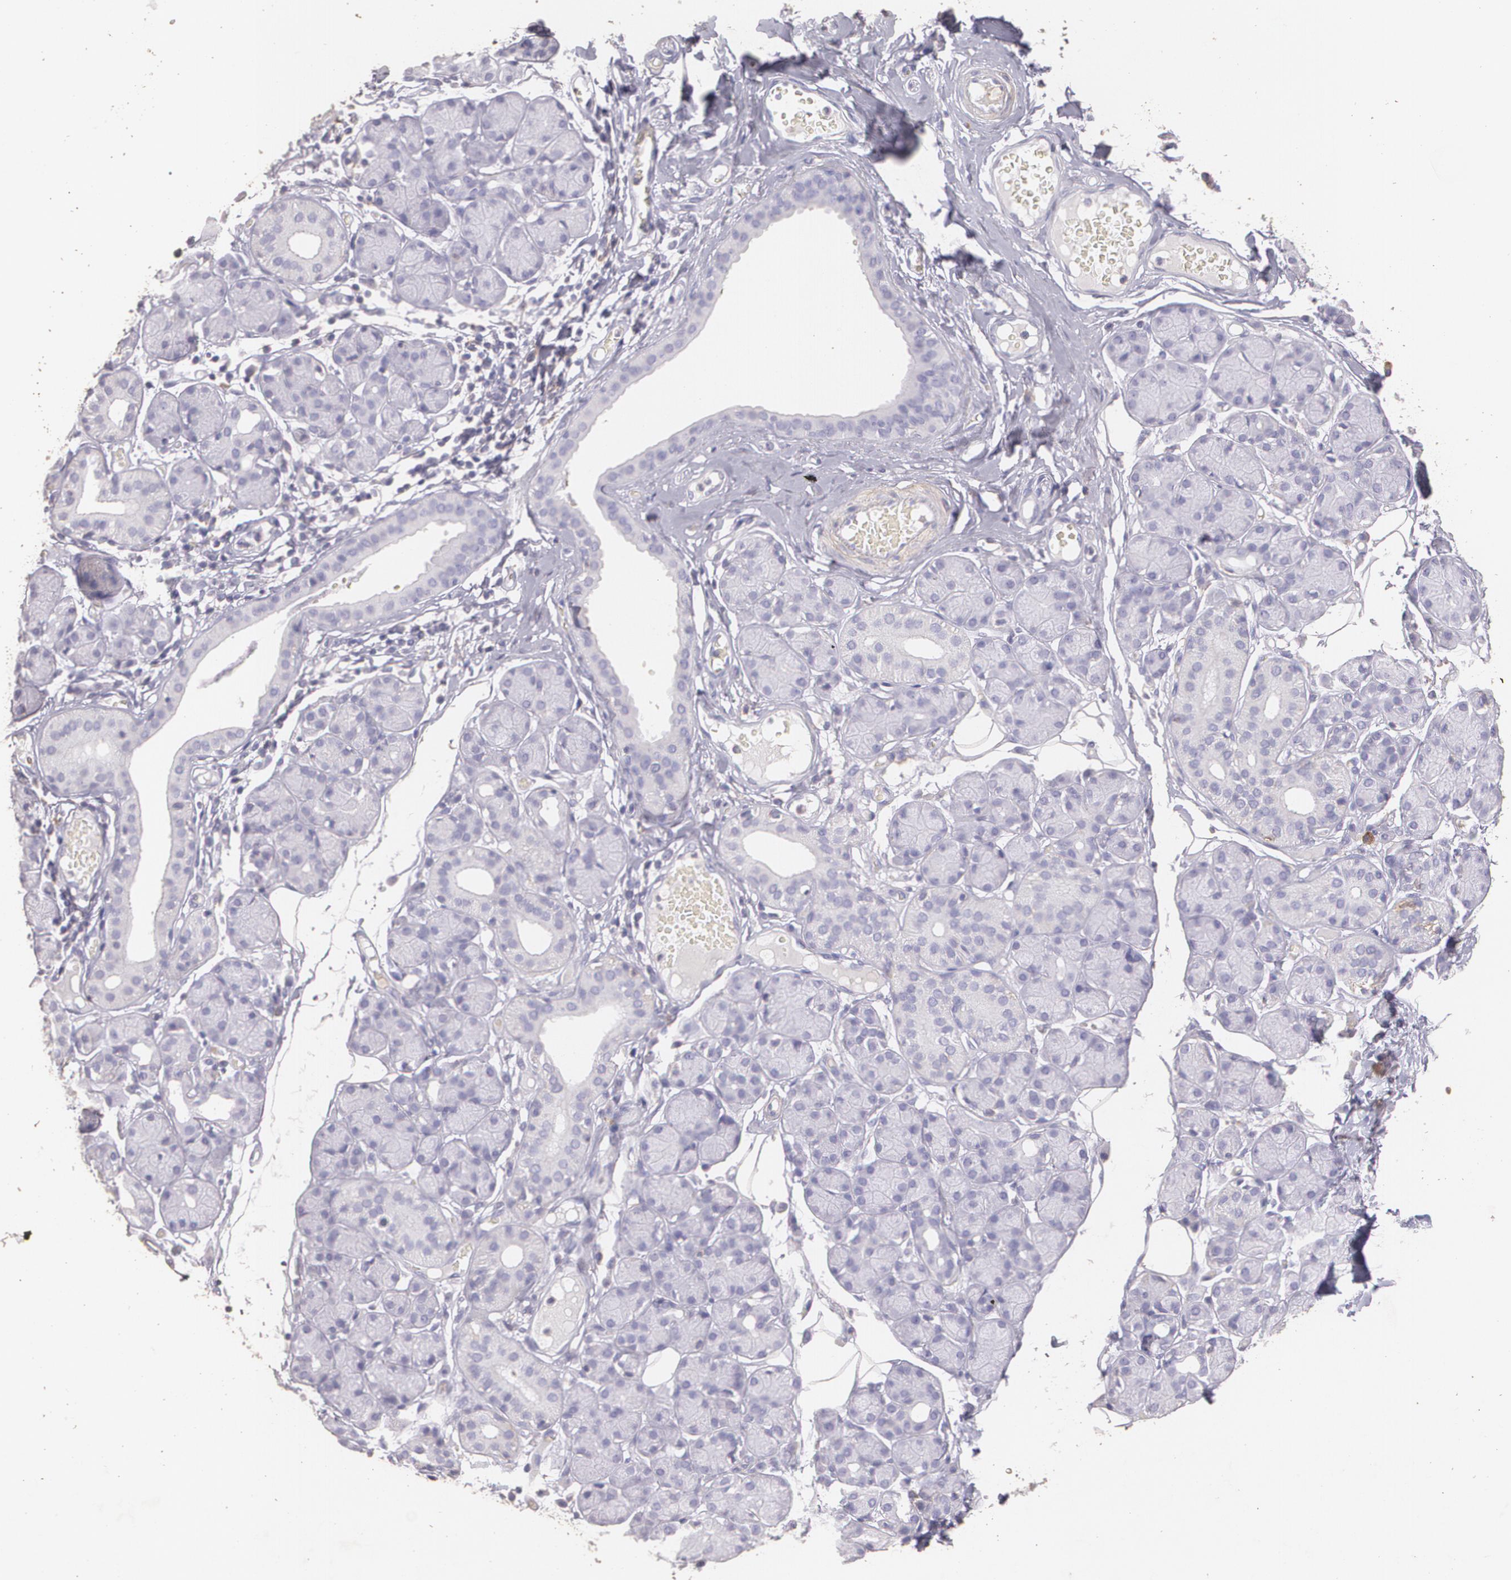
{"staining": {"intensity": "negative", "quantity": "none", "location": "none"}, "tissue": "salivary gland", "cell_type": "Glandular cells", "image_type": "normal", "snomed": [{"axis": "morphology", "description": "Normal tissue, NOS"}, {"axis": "topography", "description": "Salivary gland"}], "caption": "This histopathology image is of benign salivary gland stained with IHC to label a protein in brown with the nuclei are counter-stained blue. There is no staining in glandular cells.", "gene": "TGFBR1", "patient": {"sex": "male", "age": 54}}